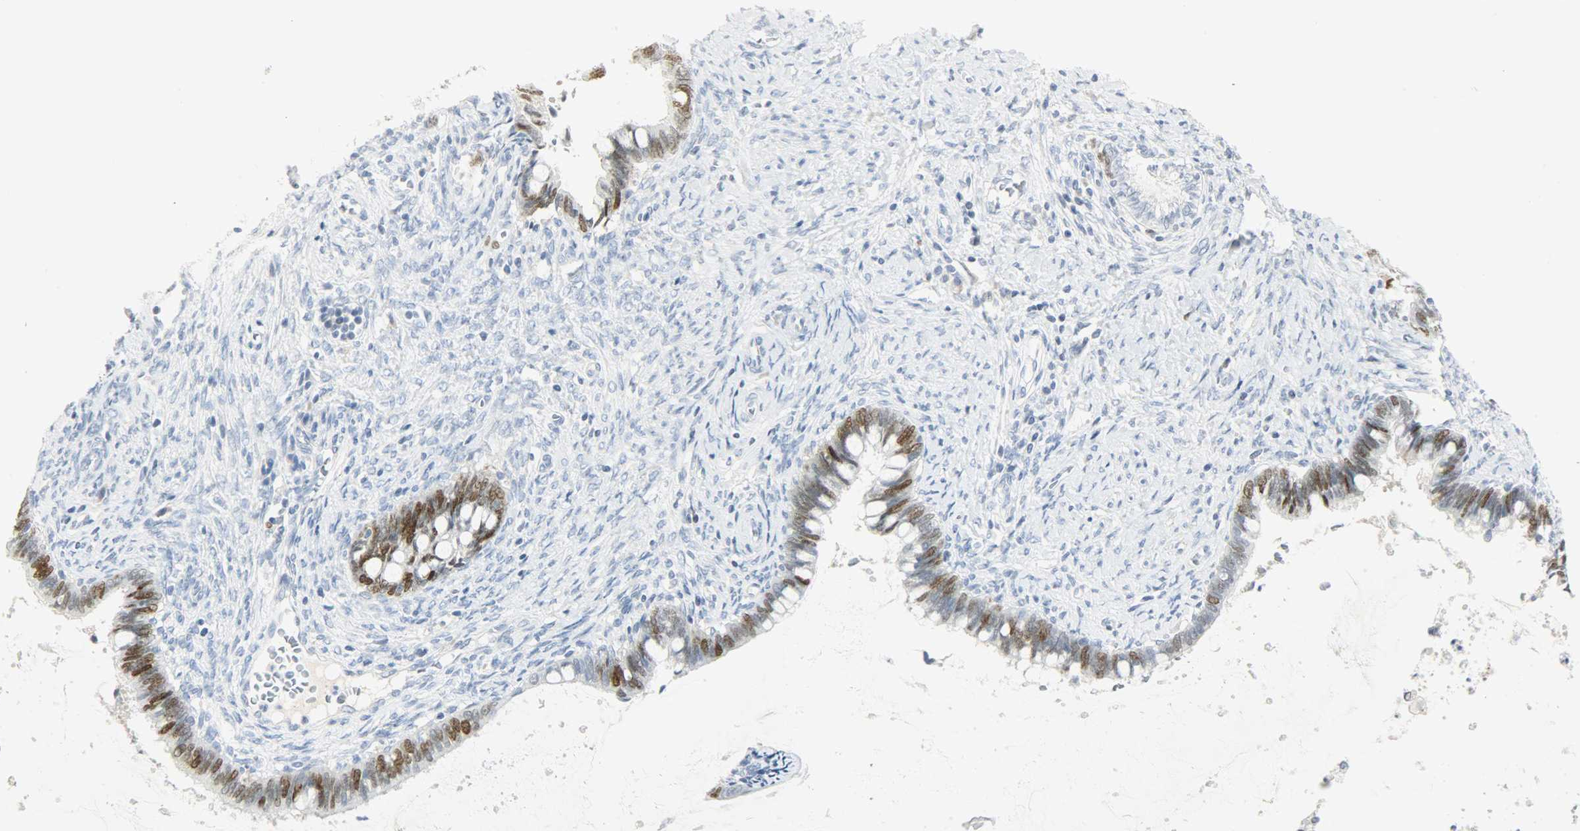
{"staining": {"intensity": "moderate", "quantity": ">75%", "location": "nuclear"}, "tissue": "cervical cancer", "cell_type": "Tumor cells", "image_type": "cancer", "snomed": [{"axis": "morphology", "description": "Adenocarcinoma, NOS"}, {"axis": "topography", "description": "Cervix"}], "caption": "Moderate nuclear expression for a protein is present in about >75% of tumor cells of cervical cancer (adenocarcinoma) using IHC.", "gene": "HELLS", "patient": {"sex": "female", "age": 44}}